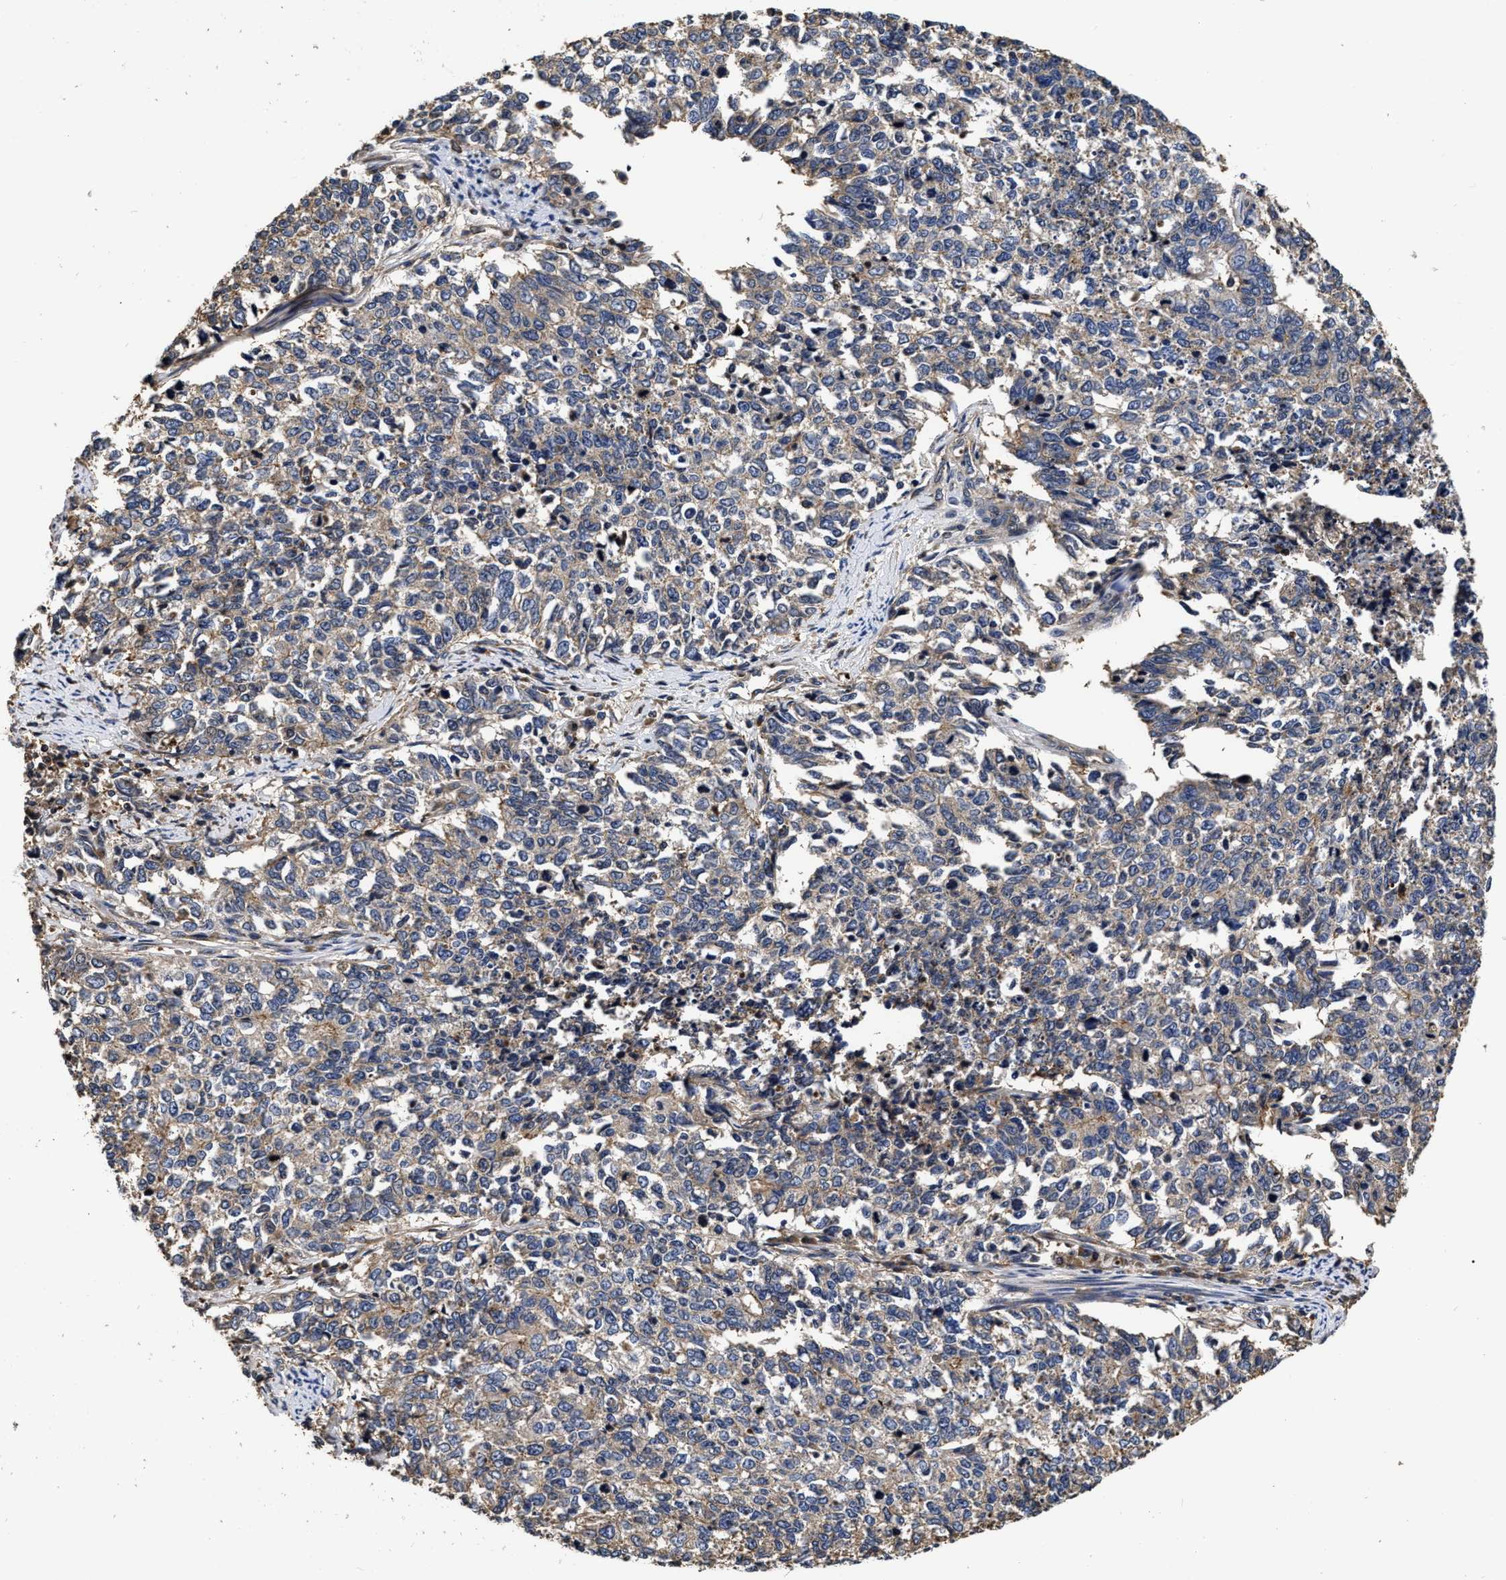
{"staining": {"intensity": "weak", "quantity": "25%-75%", "location": "cytoplasmic/membranous"}, "tissue": "cervical cancer", "cell_type": "Tumor cells", "image_type": "cancer", "snomed": [{"axis": "morphology", "description": "Squamous cell carcinoma, NOS"}, {"axis": "topography", "description": "Cervix"}], "caption": "High-power microscopy captured an immunohistochemistry (IHC) photomicrograph of squamous cell carcinoma (cervical), revealing weak cytoplasmic/membranous positivity in about 25%-75% of tumor cells. The staining was performed using DAB (3,3'-diaminobenzidine) to visualize the protein expression in brown, while the nuclei were stained in blue with hematoxylin (Magnification: 20x).", "gene": "ABCG8", "patient": {"sex": "female", "age": 63}}